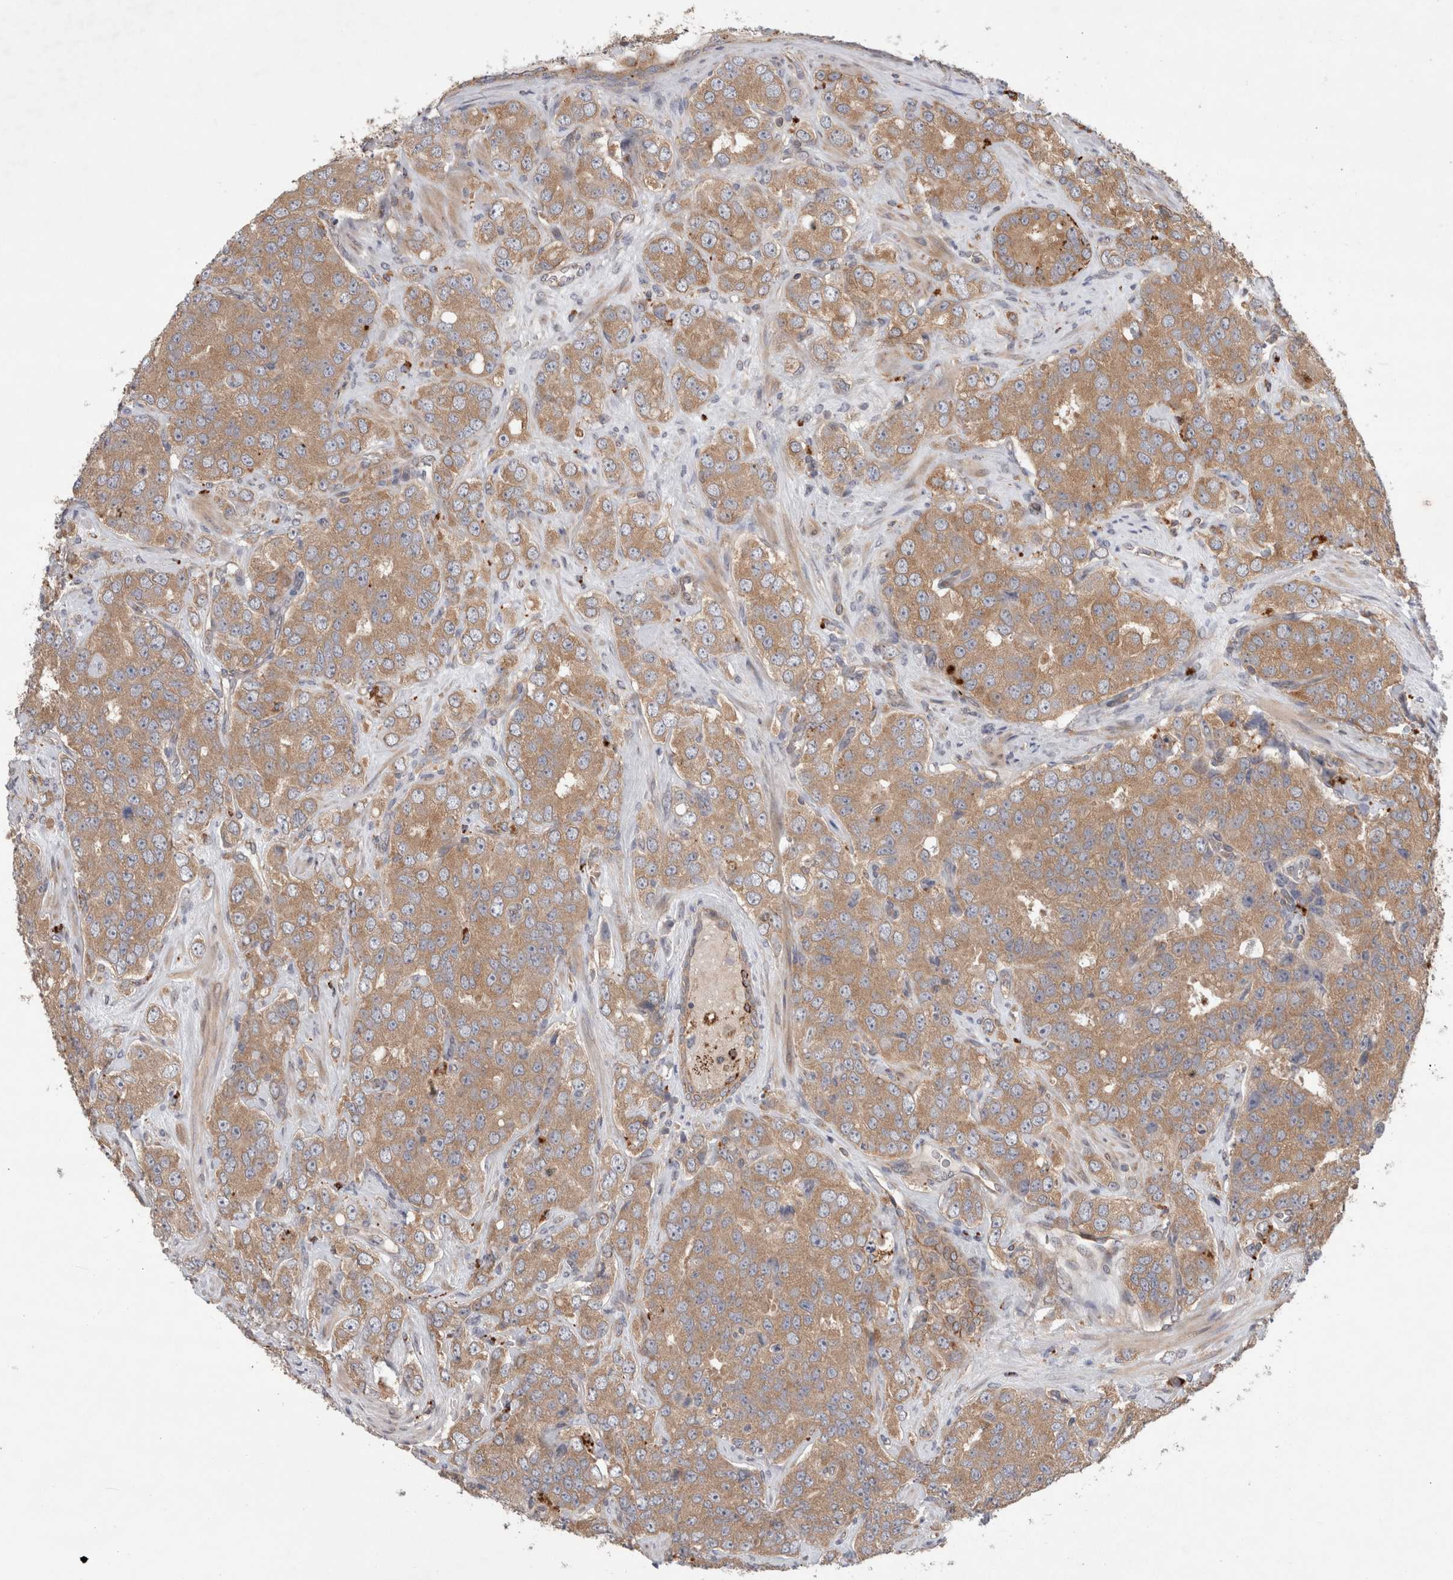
{"staining": {"intensity": "moderate", "quantity": ">75%", "location": "cytoplasmic/membranous"}, "tissue": "prostate cancer", "cell_type": "Tumor cells", "image_type": "cancer", "snomed": [{"axis": "morphology", "description": "Adenocarcinoma, High grade"}, {"axis": "topography", "description": "Prostate"}], "caption": "Protein staining reveals moderate cytoplasmic/membranous staining in about >75% of tumor cells in prostate cancer. Nuclei are stained in blue.", "gene": "HROB", "patient": {"sex": "male", "age": 58}}